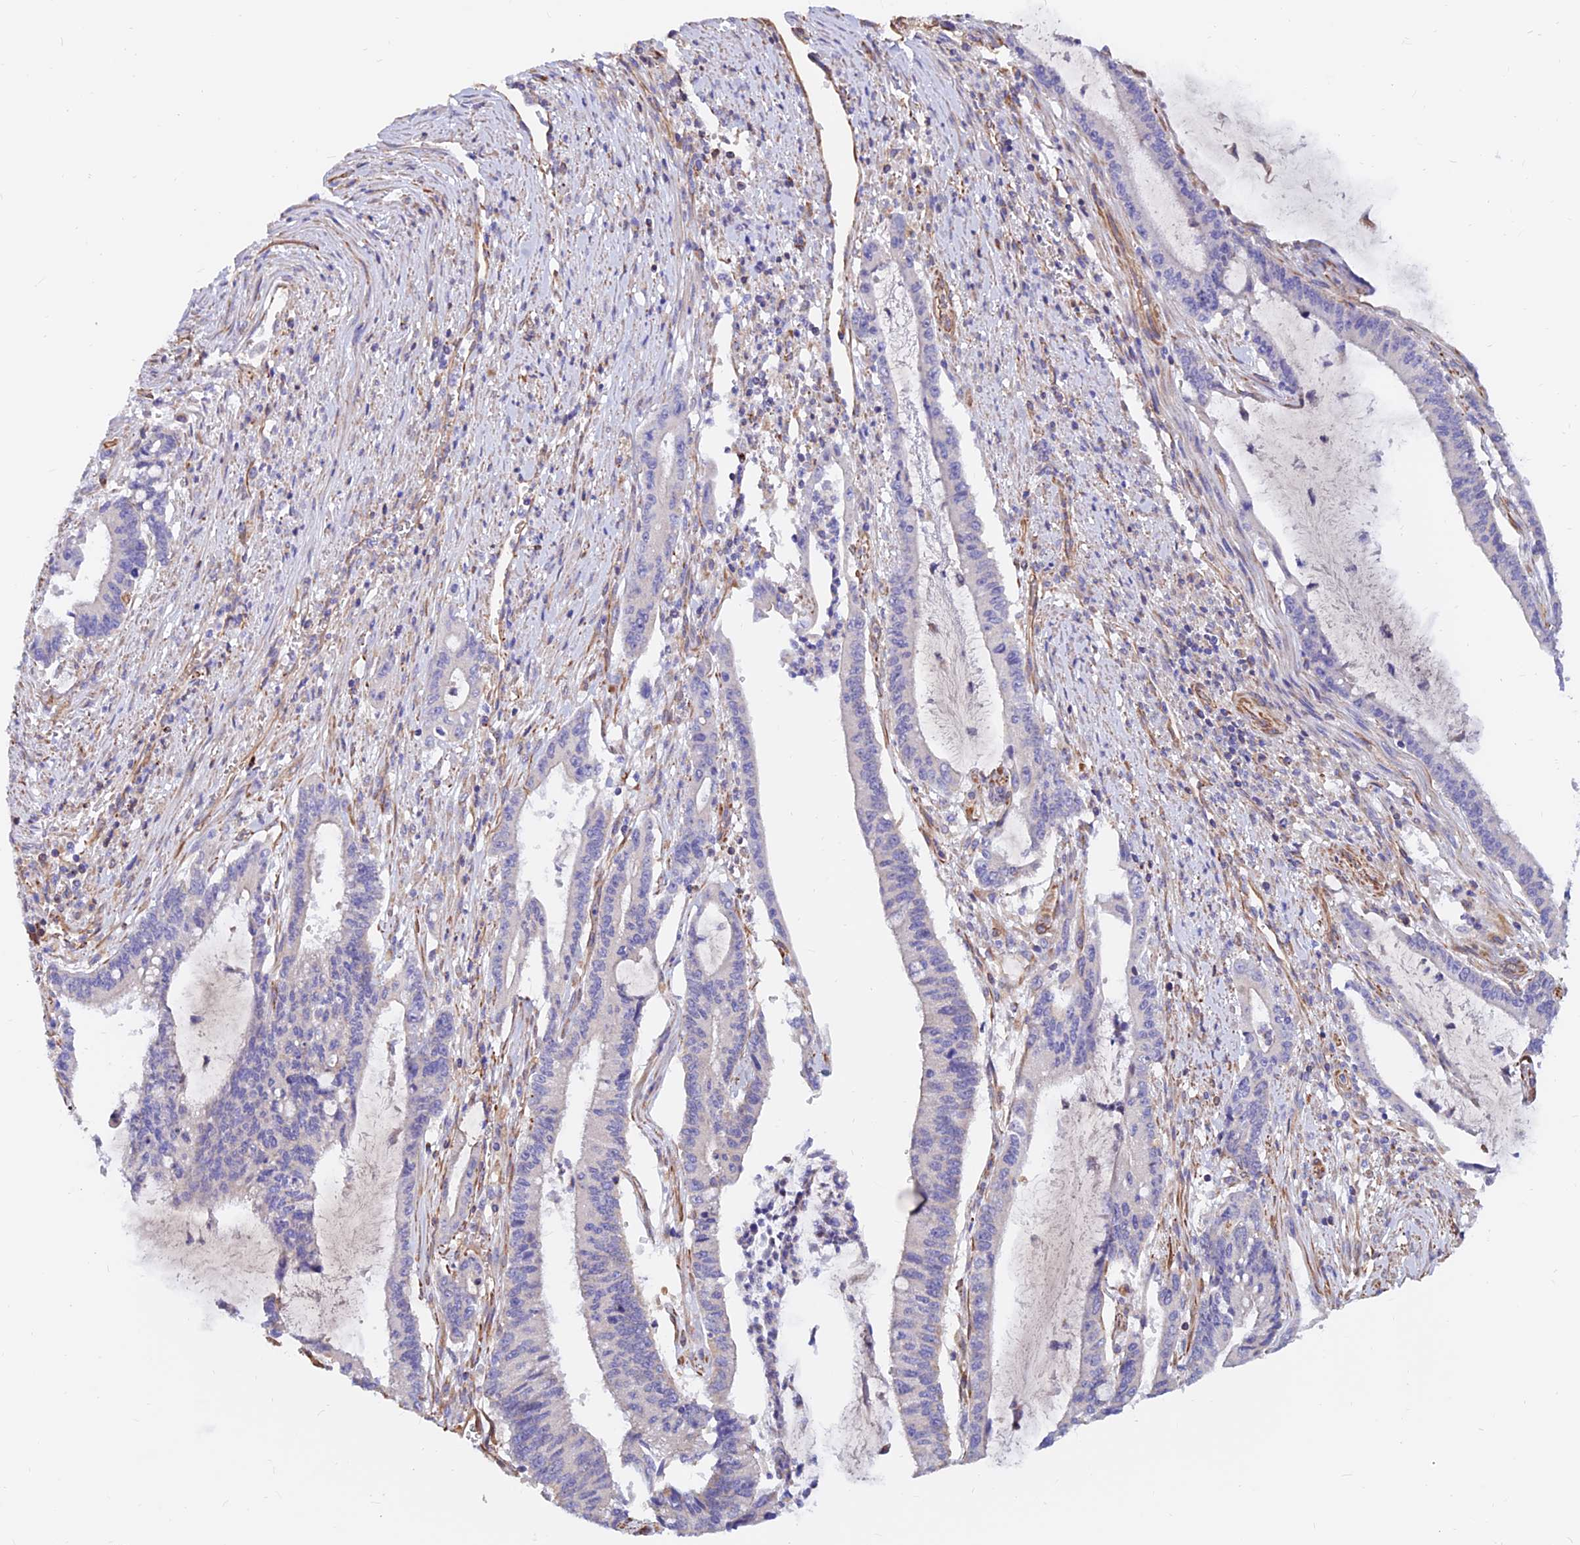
{"staining": {"intensity": "negative", "quantity": "none", "location": "none"}, "tissue": "pancreatic cancer", "cell_type": "Tumor cells", "image_type": "cancer", "snomed": [{"axis": "morphology", "description": "Adenocarcinoma, NOS"}, {"axis": "topography", "description": "Pancreas"}], "caption": "The IHC micrograph has no significant staining in tumor cells of pancreatic cancer (adenocarcinoma) tissue. (Stains: DAB (3,3'-diaminobenzidine) immunohistochemistry with hematoxylin counter stain, Microscopy: brightfield microscopy at high magnification).", "gene": "CDK18", "patient": {"sex": "female", "age": 50}}